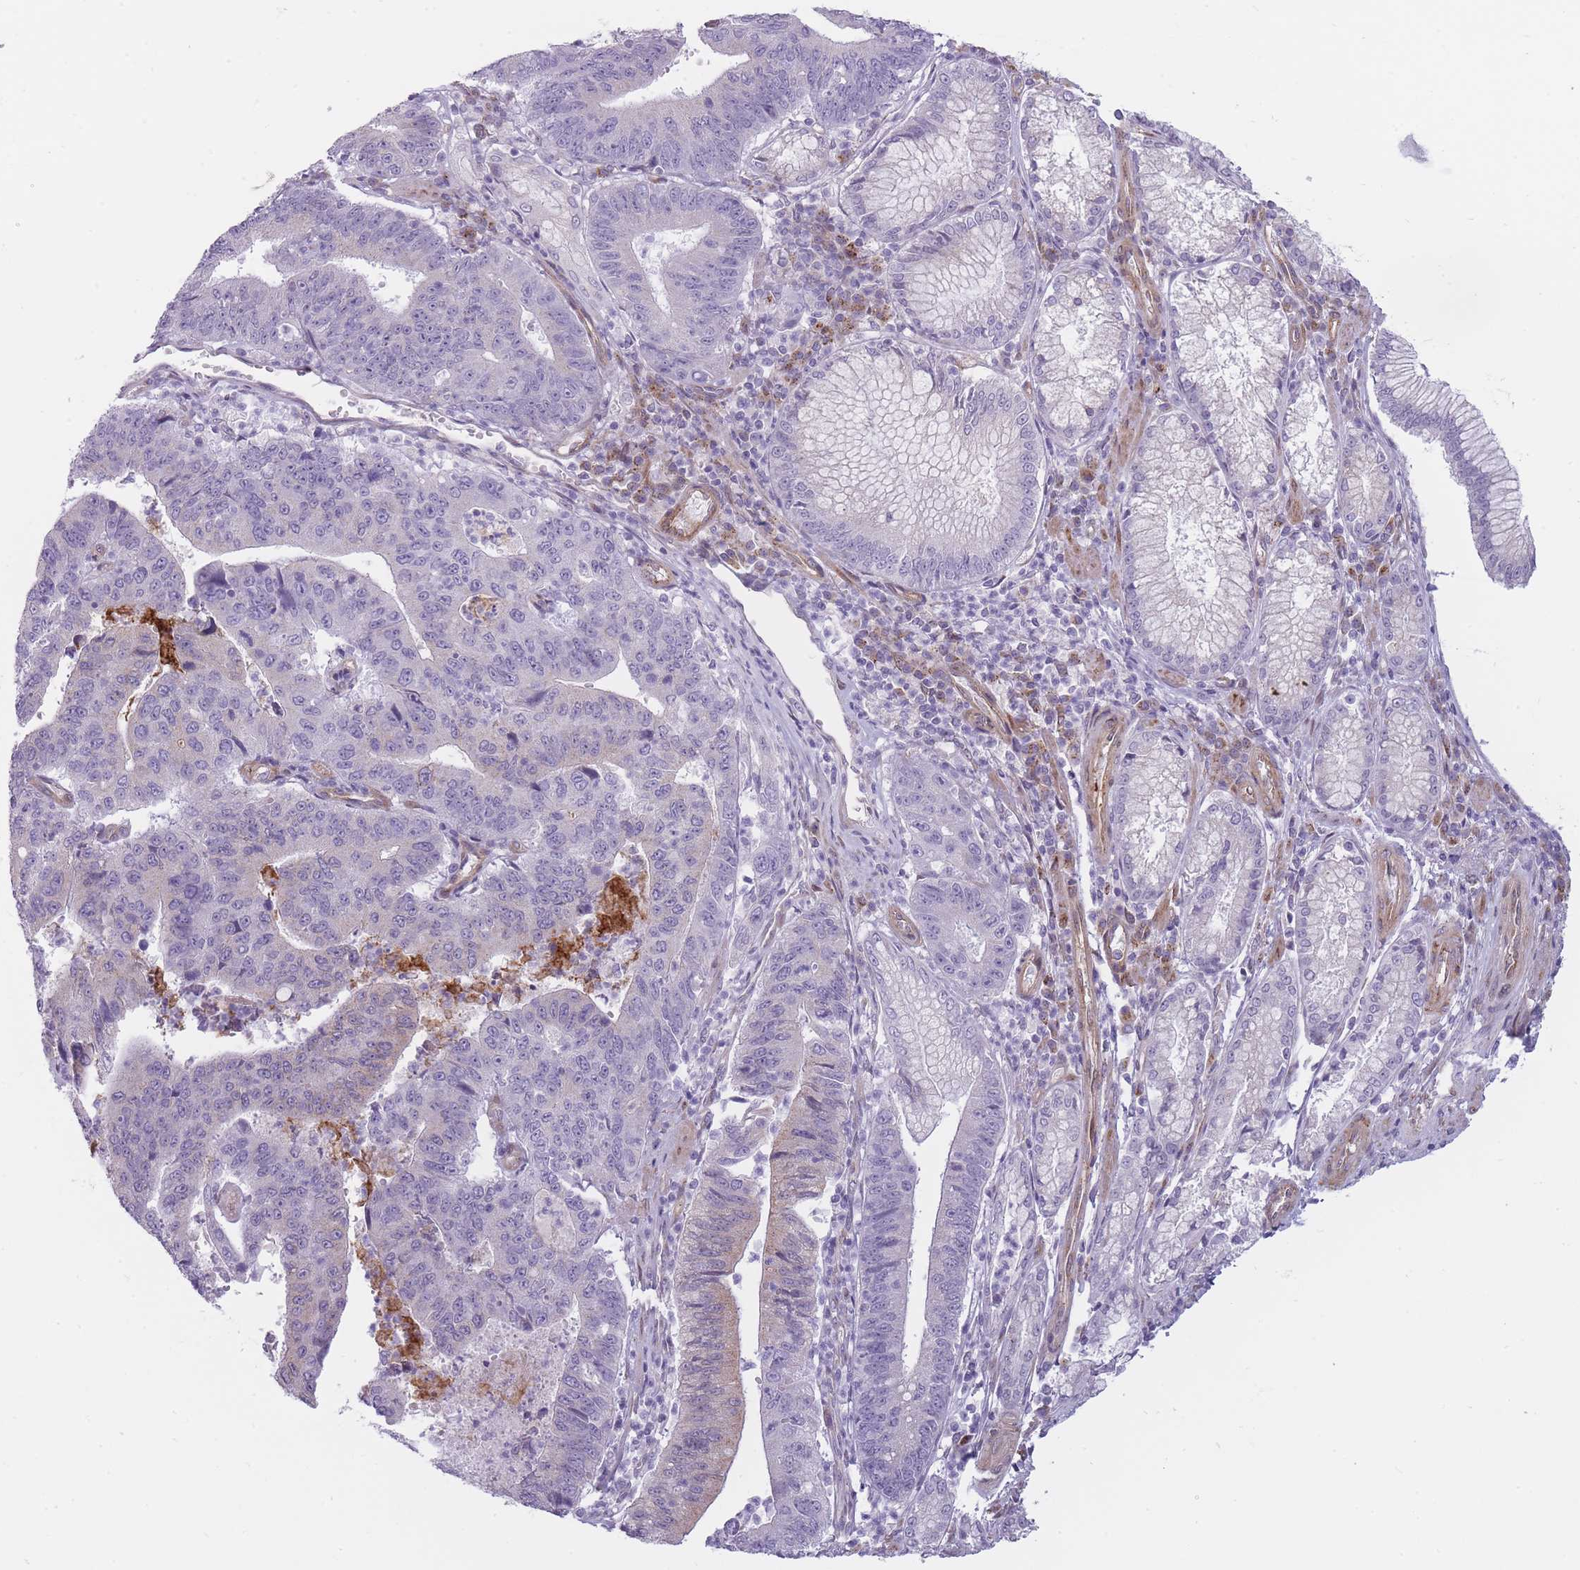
{"staining": {"intensity": "negative", "quantity": "none", "location": "none"}, "tissue": "stomach cancer", "cell_type": "Tumor cells", "image_type": "cancer", "snomed": [{"axis": "morphology", "description": "Adenocarcinoma, NOS"}, {"axis": "topography", "description": "Stomach"}], "caption": "Immunohistochemistry (IHC) image of neoplastic tissue: stomach cancer stained with DAB exhibits no significant protein staining in tumor cells.", "gene": "PGRMC2", "patient": {"sex": "male", "age": 59}}